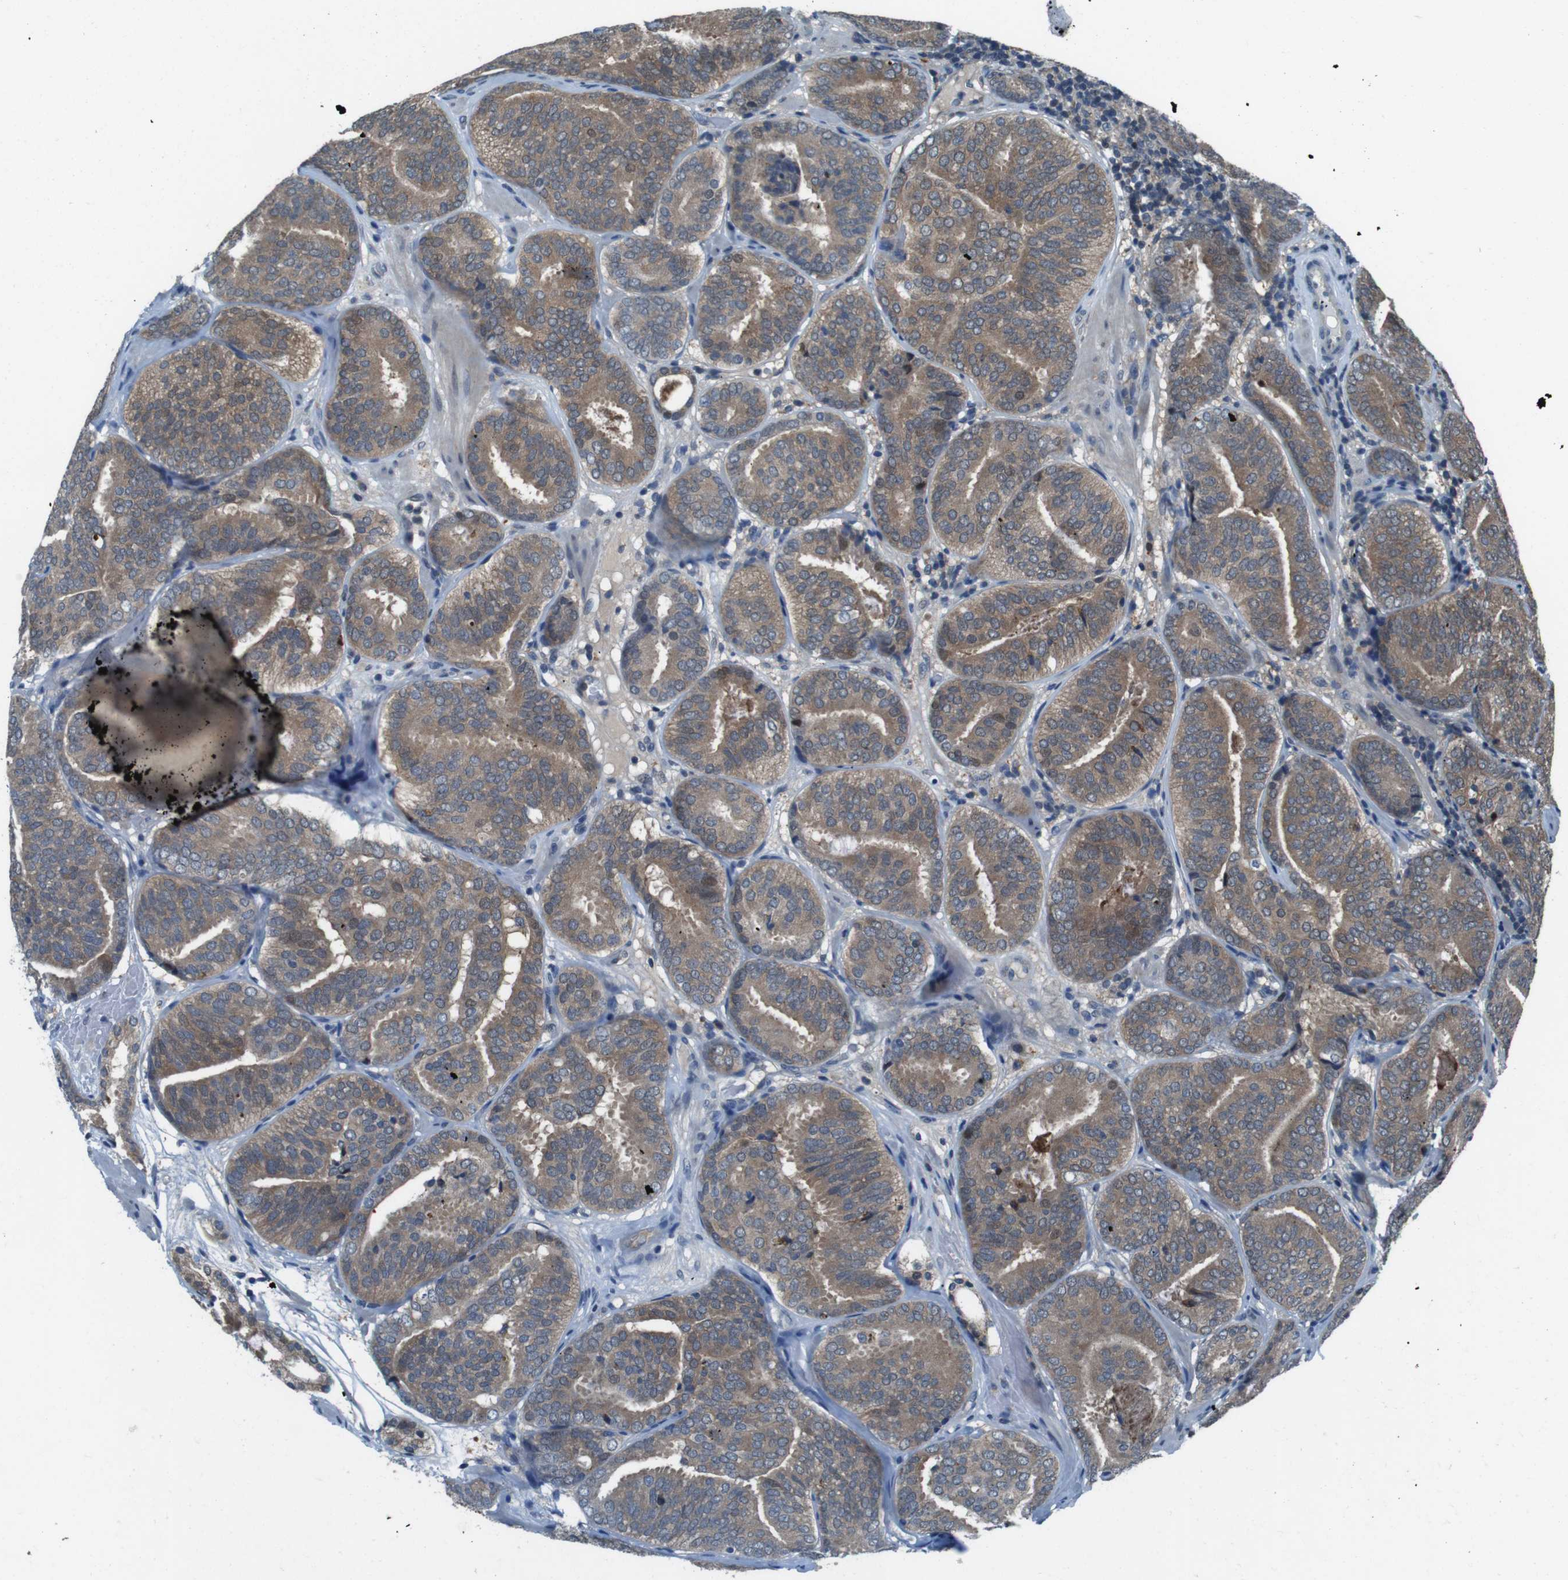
{"staining": {"intensity": "moderate", "quantity": ">75%", "location": "cytoplasmic/membranous"}, "tissue": "prostate cancer", "cell_type": "Tumor cells", "image_type": "cancer", "snomed": [{"axis": "morphology", "description": "Adenocarcinoma, Low grade"}, {"axis": "topography", "description": "Prostate"}], "caption": "Immunohistochemistry (DAB) staining of prostate cancer displays moderate cytoplasmic/membranous protein positivity in about >75% of tumor cells. Using DAB (3,3'-diaminobenzidine) (brown) and hematoxylin (blue) stains, captured at high magnification using brightfield microscopy.", "gene": "LRP5", "patient": {"sex": "male", "age": 69}}